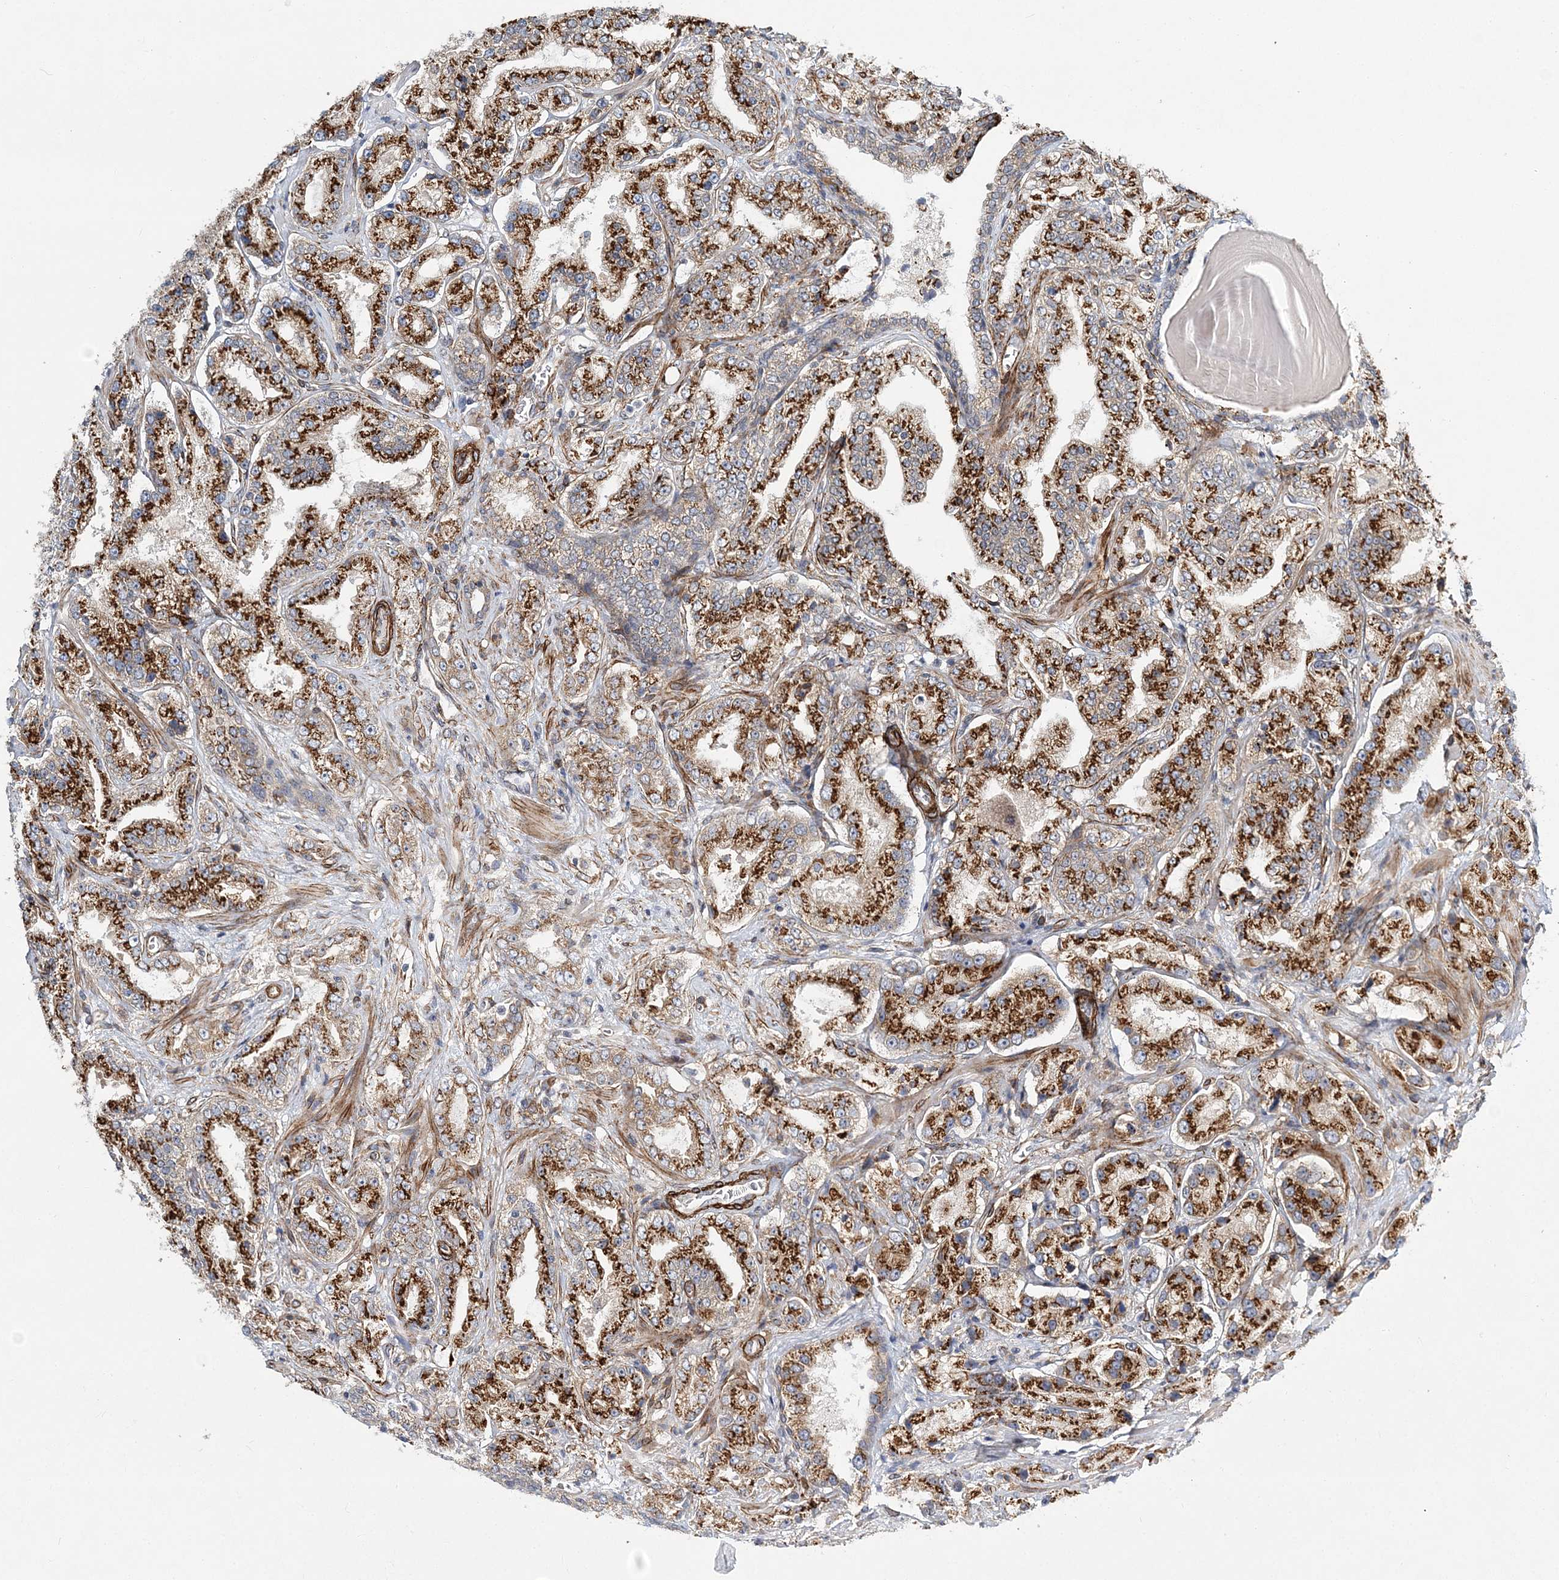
{"staining": {"intensity": "strong", "quantity": ">75%", "location": "cytoplasmic/membranous"}, "tissue": "prostate cancer", "cell_type": "Tumor cells", "image_type": "cancer", "snomed": [{"axis": "morphology", "description": "Adenocarcinoma, High grade"}, {"axis": "topography", "description": "Prostate"}], "caption": "Tumor cells reveal high levels of strong cytoplasmic/membranous expression in about >75% of cells in human prostate high-grade adenocarcinoma.", "gene": "NBAS", "patient": {"sex": "male", "age": 64}}